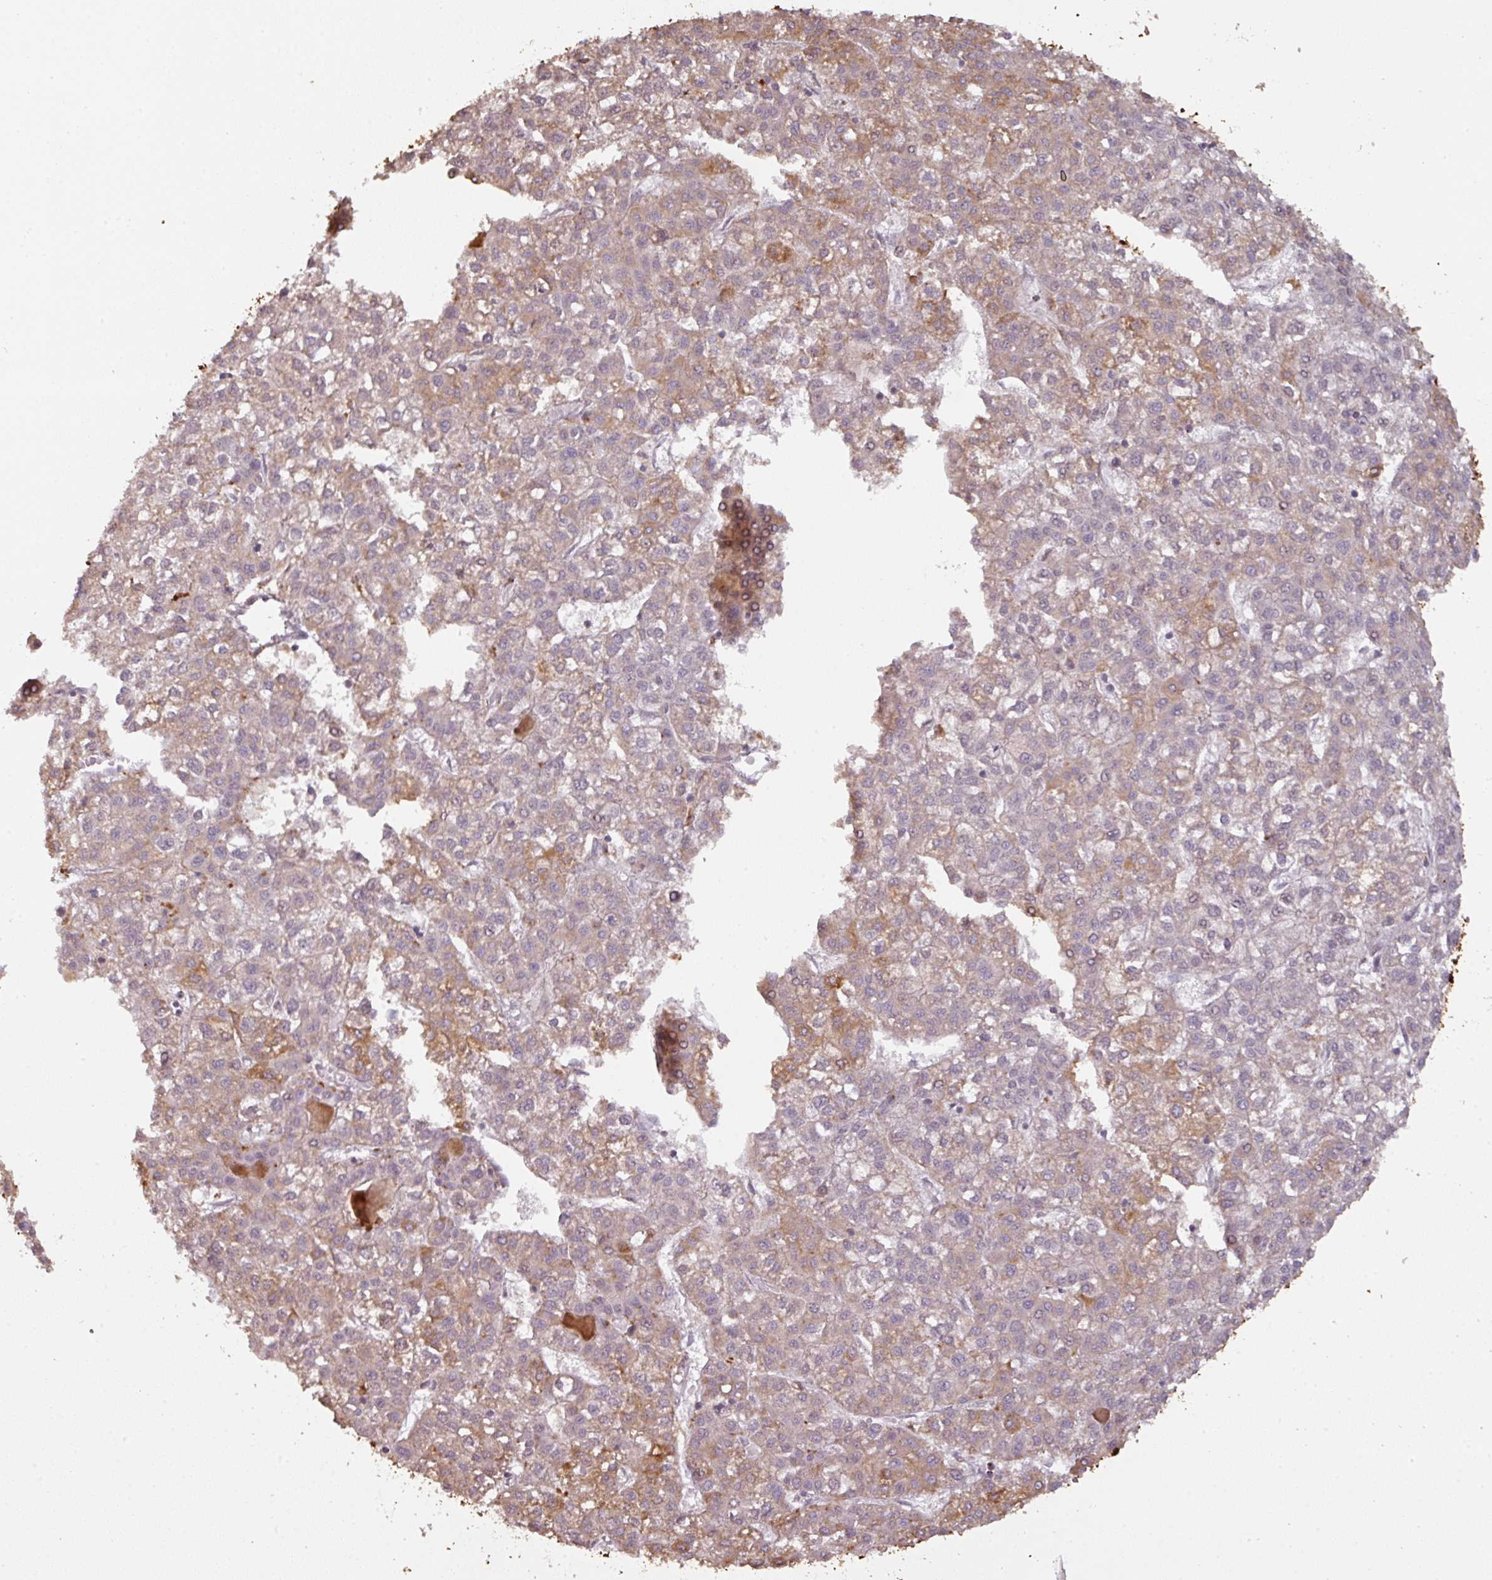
{"staining": {"intensity": "moderate", "quantity": "<25%", "location": "cytoplasmic/membranous"}, "tissue": "liver cancer", "cell_type": "Tumor cells", "image_type": "cancer", "snomed": [{"axis": "morphology", "description": "Carcinoma, Hepatocellular, NOS"}, {"axis": "topography", "description": "Liver"}], "caption": "Approximately <25% of tumor cells in human liver cancer (hepatocellular carcinoma) exhibit moderate cytoplasmic/membranous protein positivity as visualized by brown immunohistochemical staining.", "gene": "CXCR5", "patient": {"sex": "female", "age": 43}}